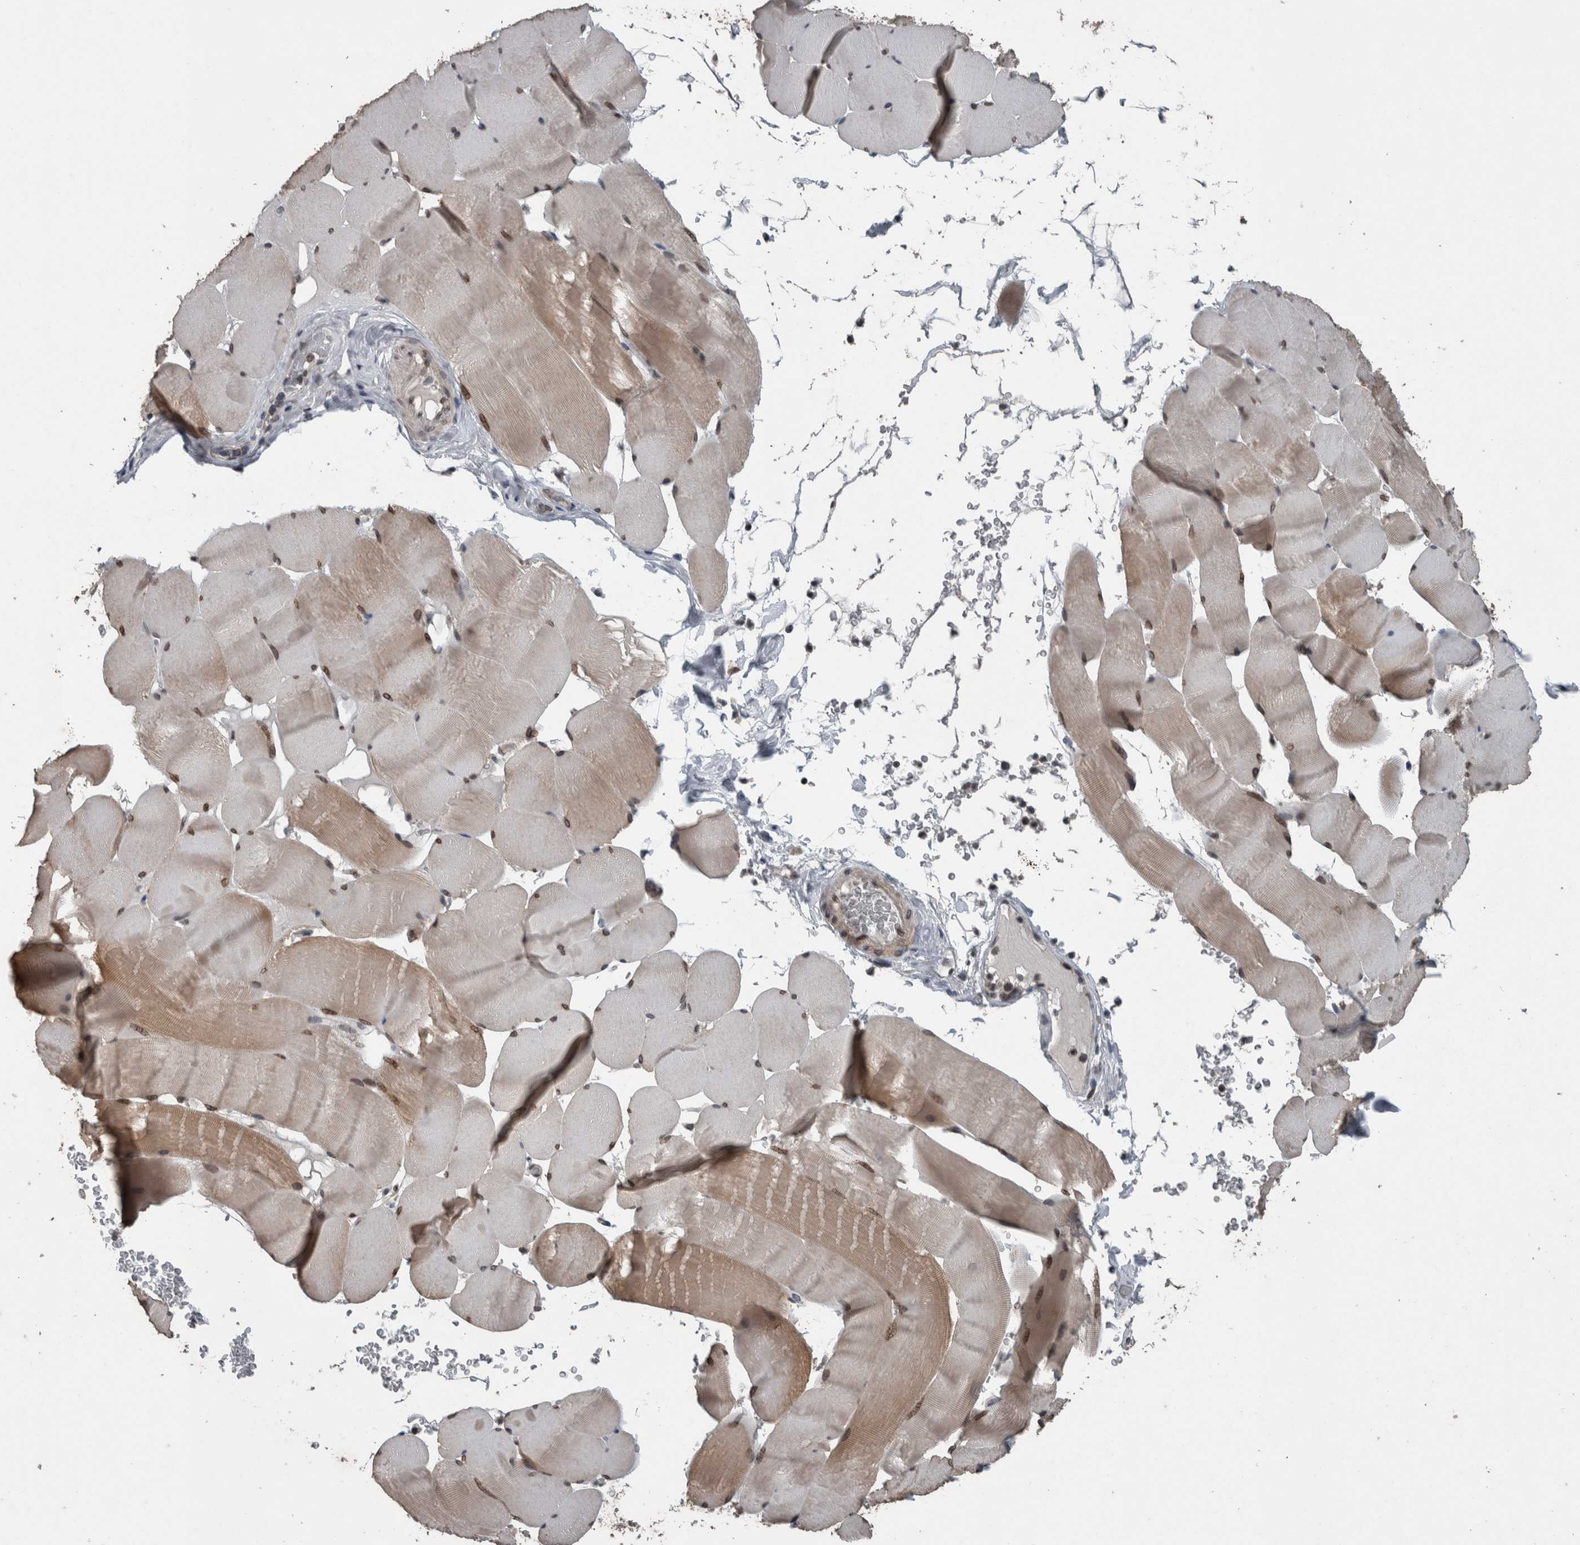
{"staining": {"intensity": "moderate", "quantity": ">75%", "location": "cytoplasmic/membranous,nuclear"}, "tissue": "skeletal muscle", "cell_type": "Myocytes", "image_type": "normal", "snomed": [{"axis": "morphology", "description": "Normal tissue, NOS"}, {"axis": "topography", "description": "Skeletal muscle"}], "caption": "Protein expression analysis of benign skeletal muscle displays moderate cytoplasmic/membranous,nuclear expression in about >75% of myocytes. The protein of interest is stained brown, and the nuclei are stained in blue (DAB IHC with brightfield microscopy, high magnification).", "gene": "RANBP2", "patient": {"sex": "male", "age": 62}}